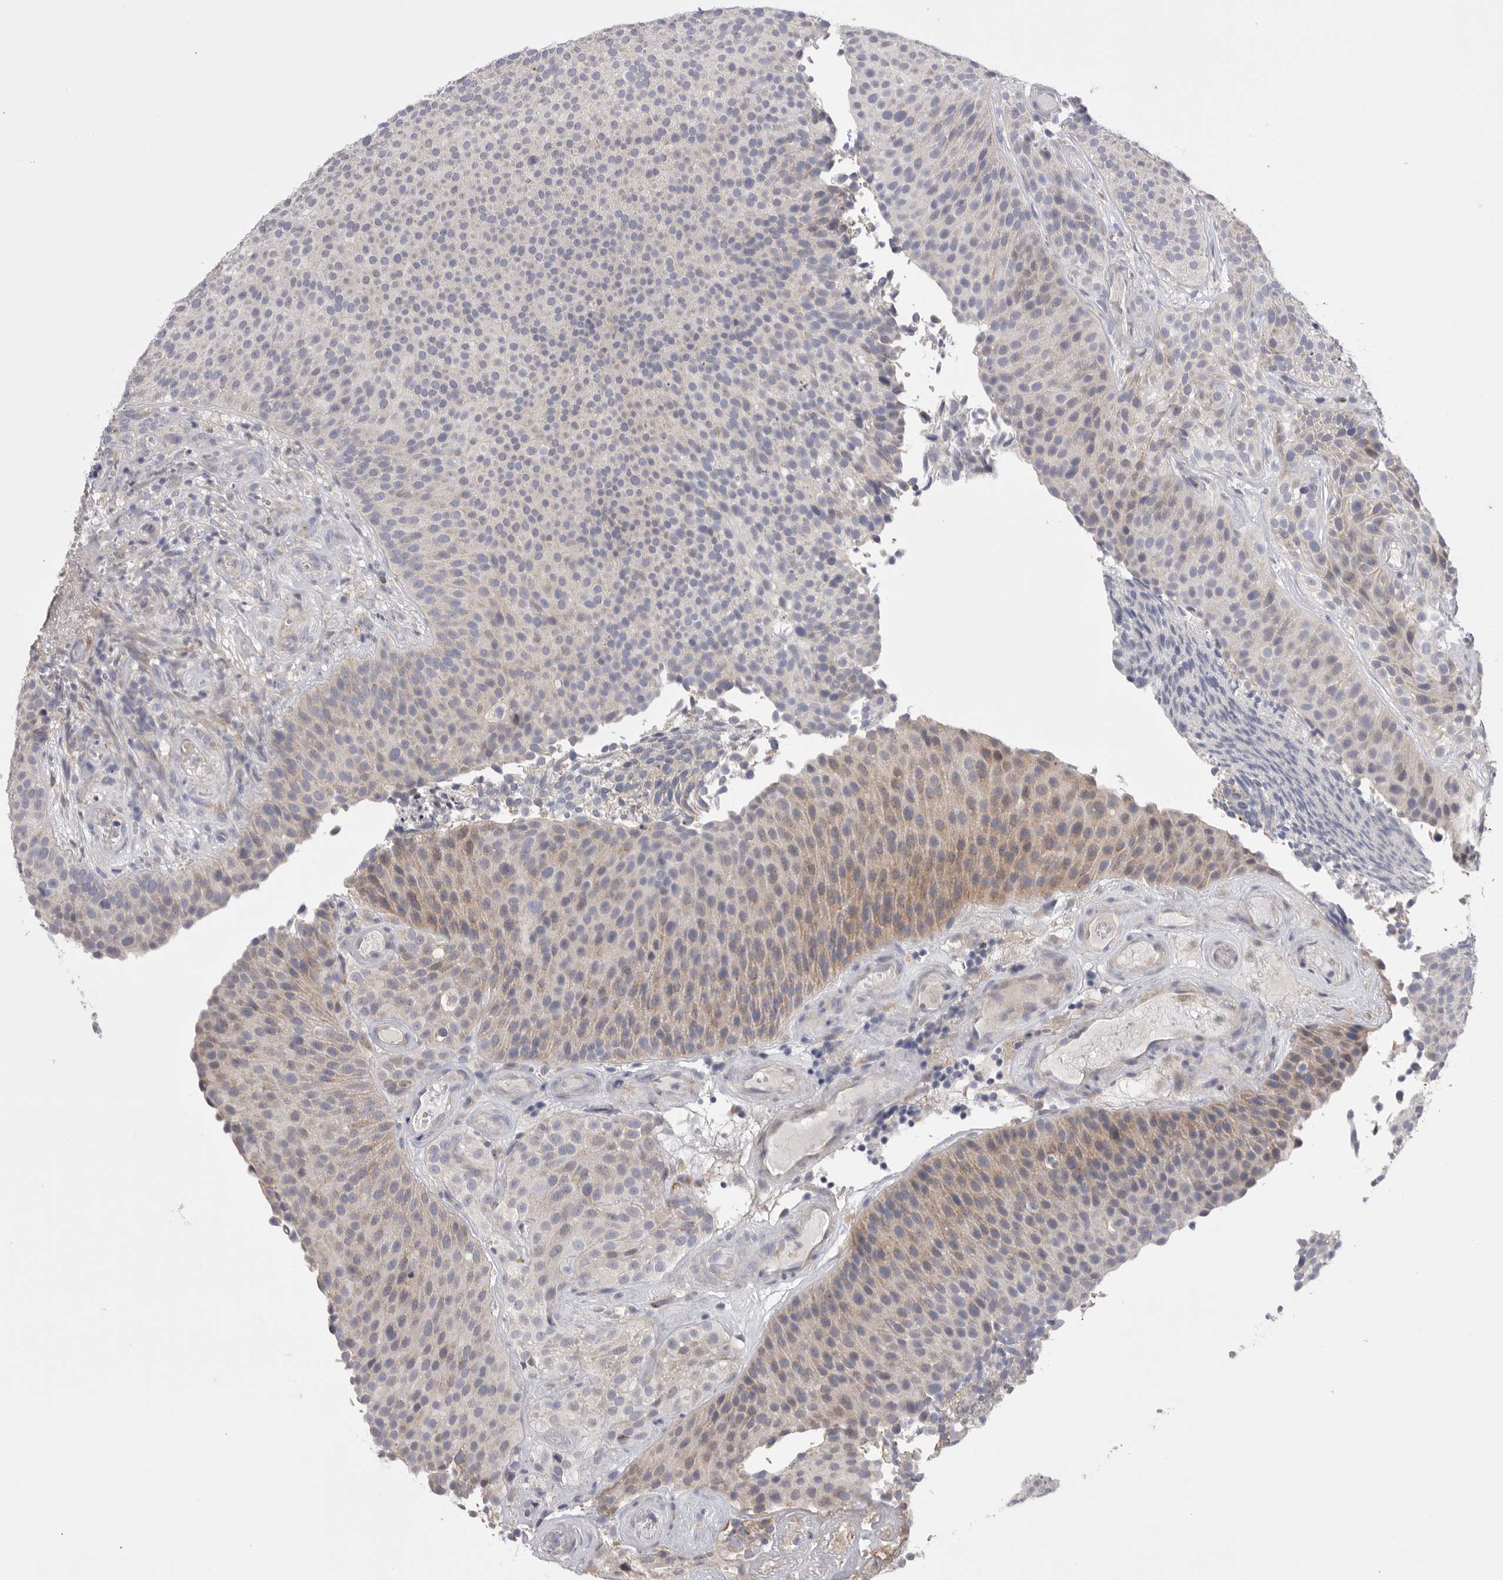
{"staining": {"intensity": "weak", "quantity": "<25%", "location": "cytoplasmic/membranous"}, "tissue": "urothelial cancer", "cell_type": "Tumor cells", "image_type": "cancer", "snomed": [{"axis": "morphology", "description": "Urothelial carcinoma, Low grade"}, {"axis": "topography", "description": "Urinary bladder"}], "caption": "Tumor cells show no significant protein staining in urothelial cancer. (Stains: DAB IHC with hematoxylin counter stain, Microscopy: brightfield microscopy at high magnification).", "gene": "CCDC126", "patient": {"sex": "male", "age": 86}}